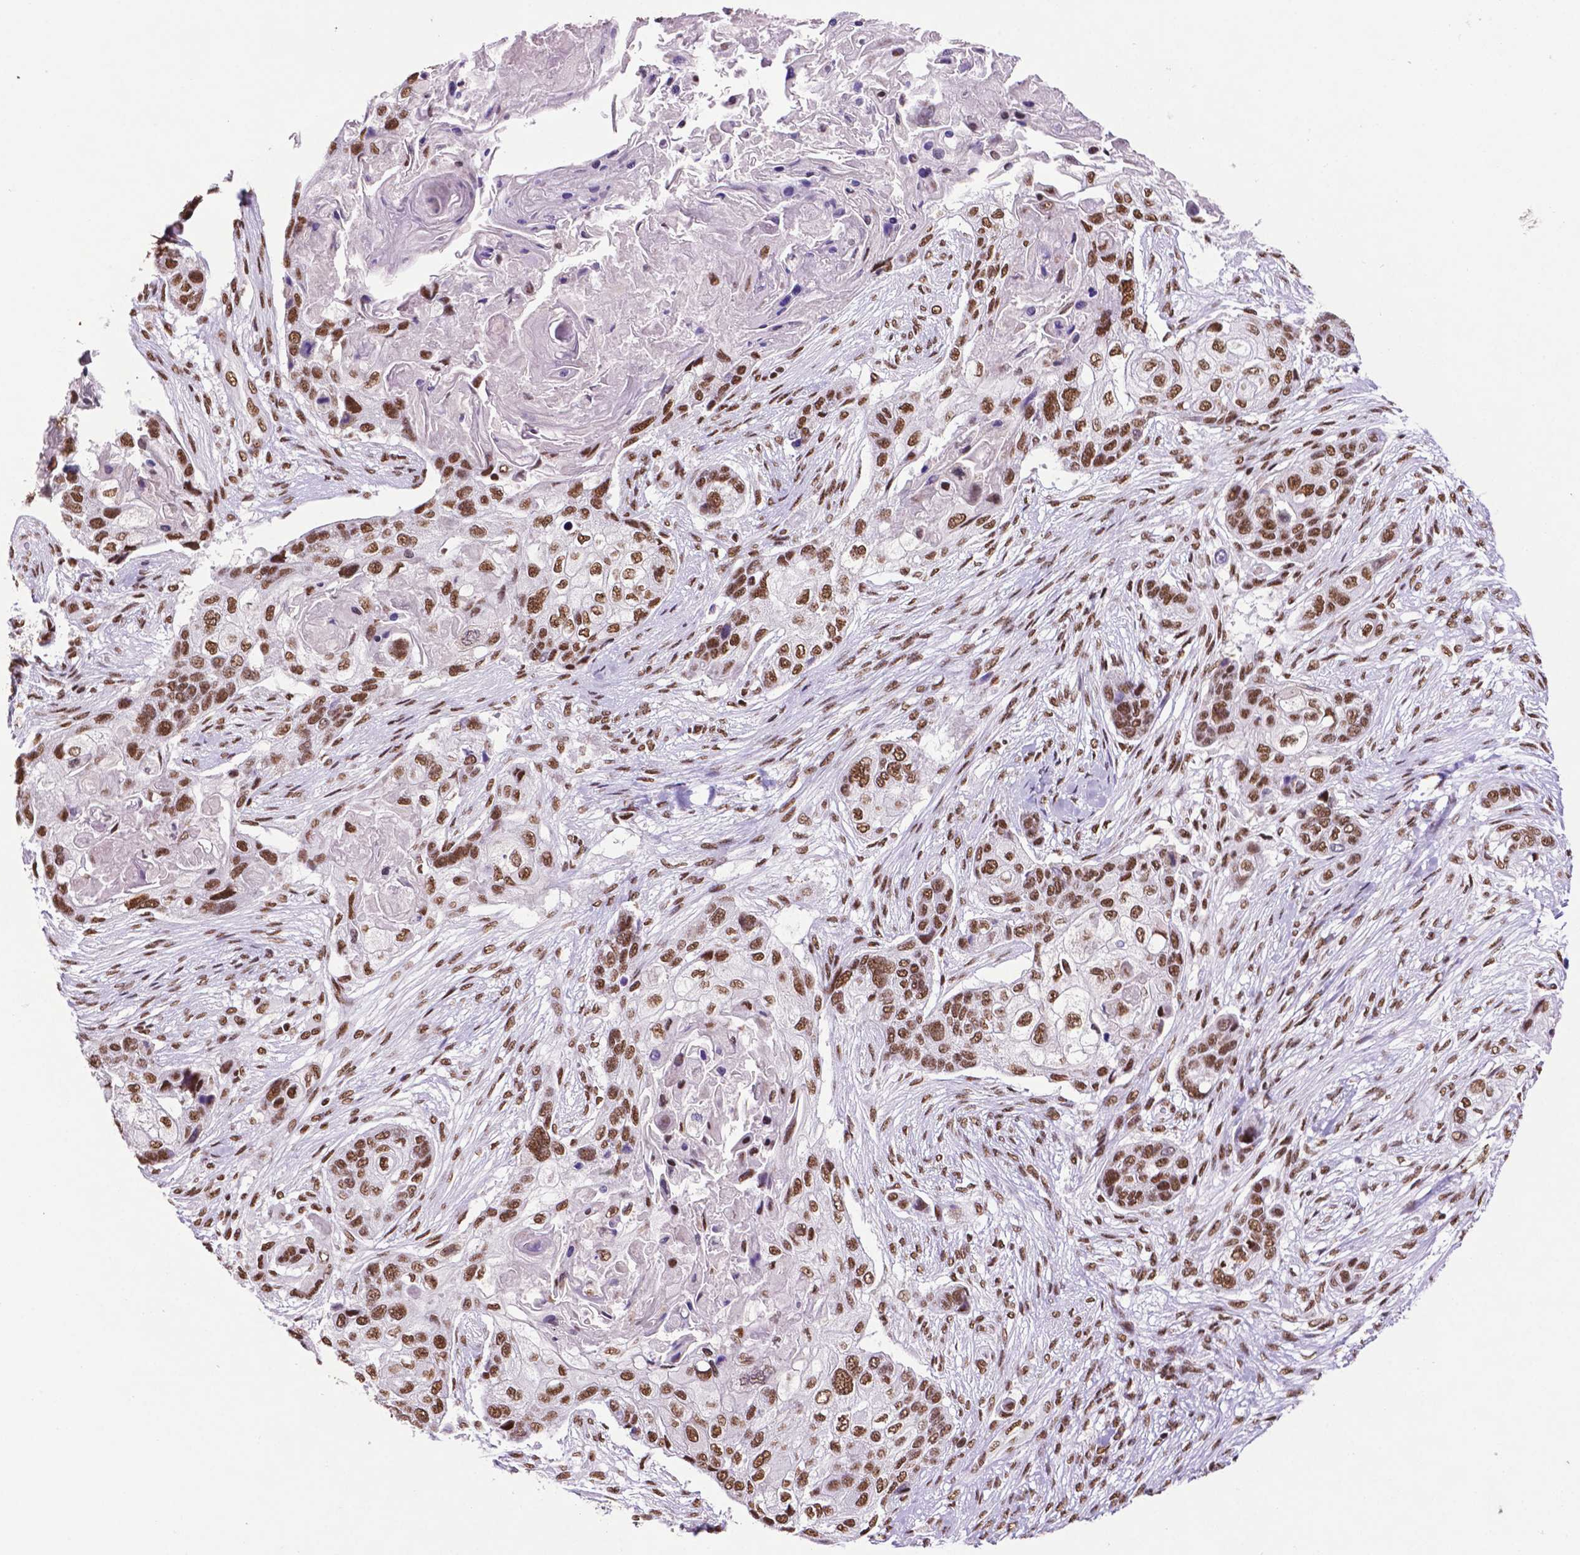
{"staining": {"intensity": "strong", "quantity": ">75%", "location": "nuclear"}, "tissue": "lung cancer", "cell_type": "Tumor cells", "image_type": "cancer", "snomed": [{"axis": "morphology", "description": "Squamous cell carcinoma, NOS"}, {"axis": "topography", "description": "Lung"}], "caption": "Immunohistochemical staining of lung cancer exhibits strong nuclear protein staining in about >75% of tumor cells. (Stains: DAB in brown, nuclei in blue, Microscopy: brightfield microscopy at high magnification).", "gene": "CCAR2", "patient": {"sex": "male", "age": 69}}